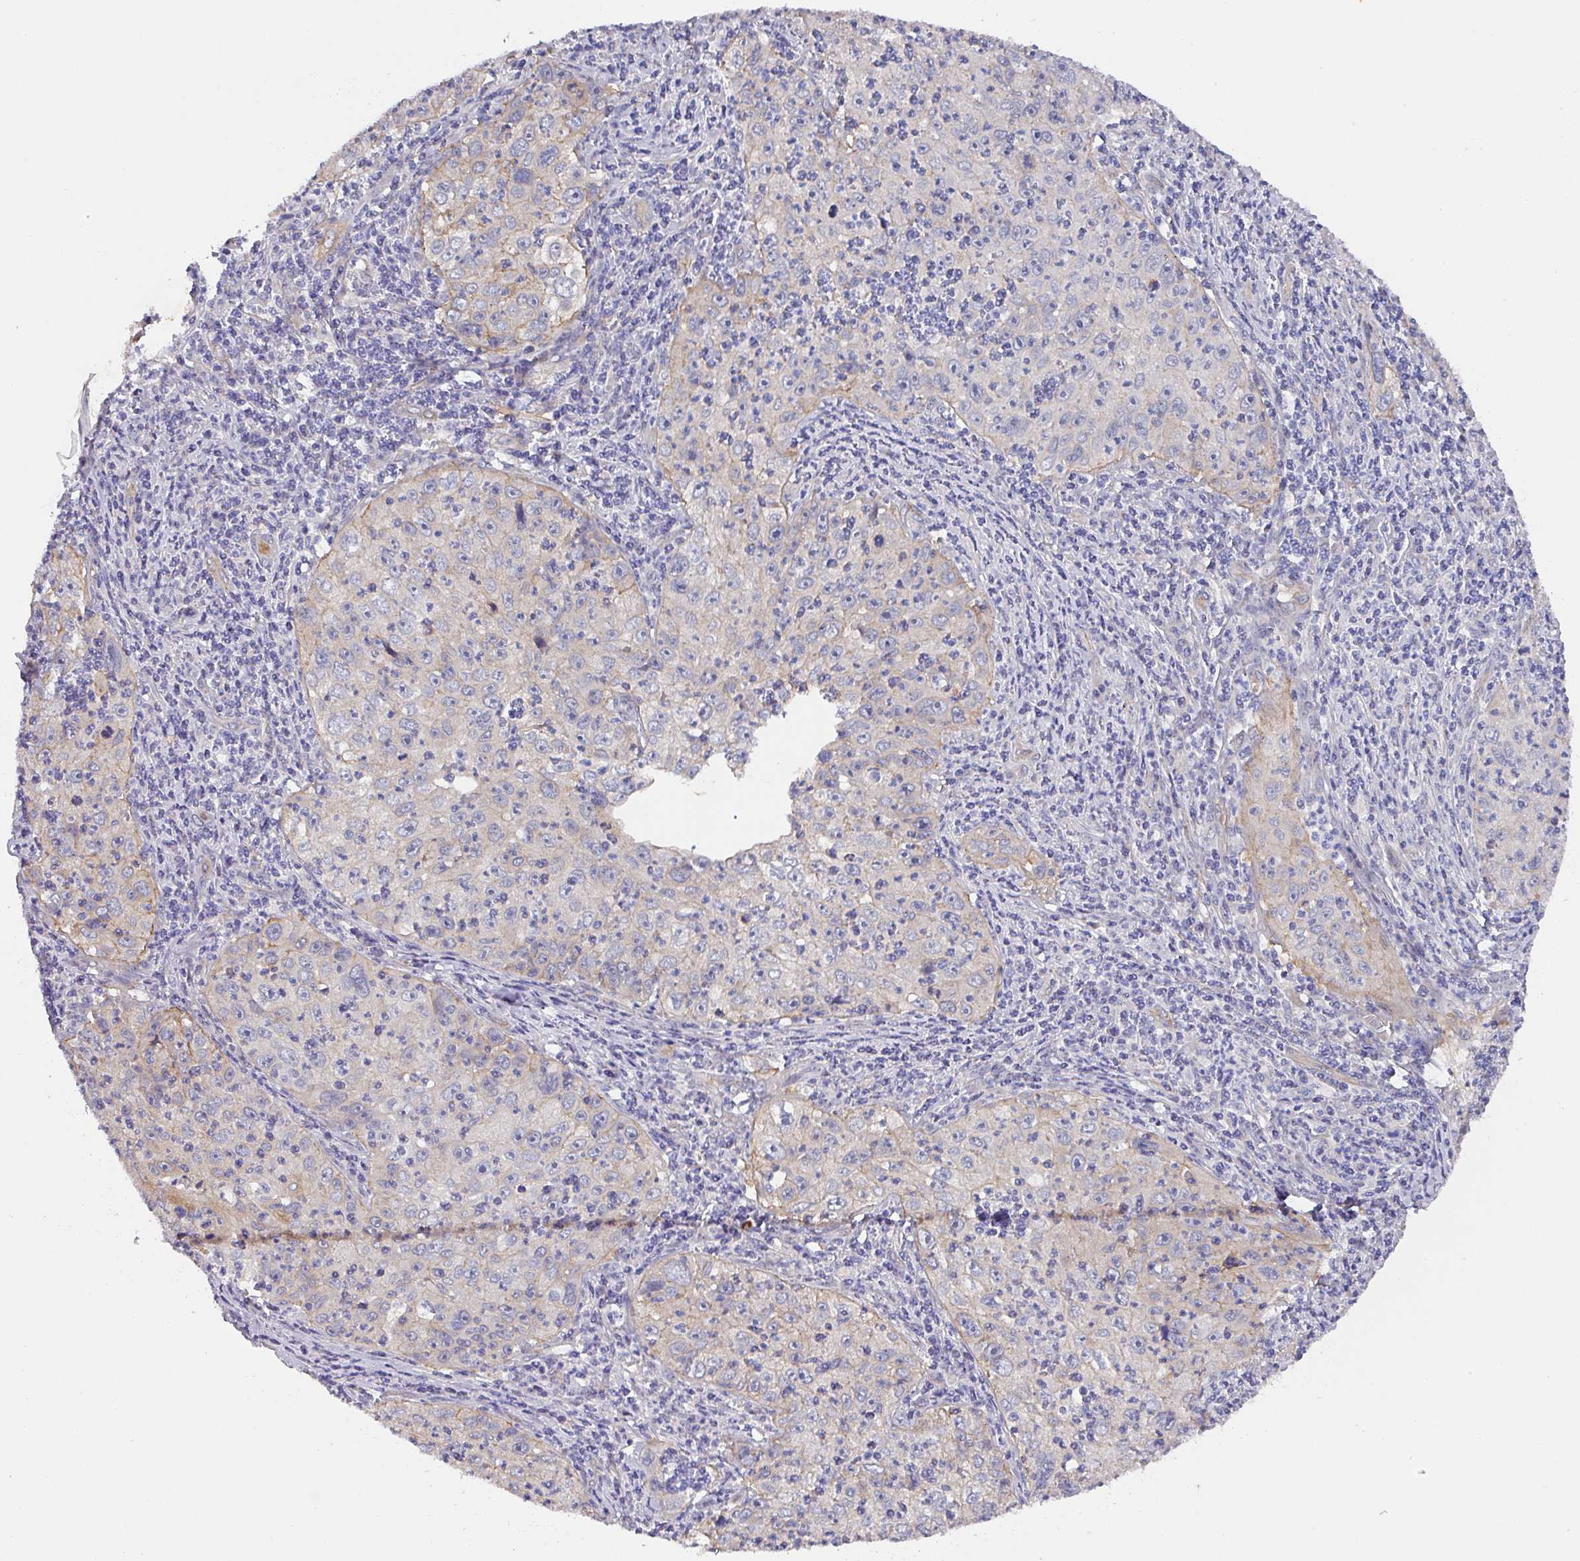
{"staining": {"intensity": "weak", "quantity": "<25%", "location": "cytoplasmic/membranous"}, "tissue": "cervical cancer", "cell_type": "Tumor cells", "image_type": "cancer", "snomed": [{"axis": "morphology", "description": "Squamous cell carcinoma, NOS"}, {"axis": "topography", "description": "Cervix"}], "caption": "A histopathology image of cervical cancer (squamous cell carcinoma) stained for a protein exhibits no brown staining in tumor cells.", "gene": "PRR5", "patient": {"sex": "female", "age": 30}}